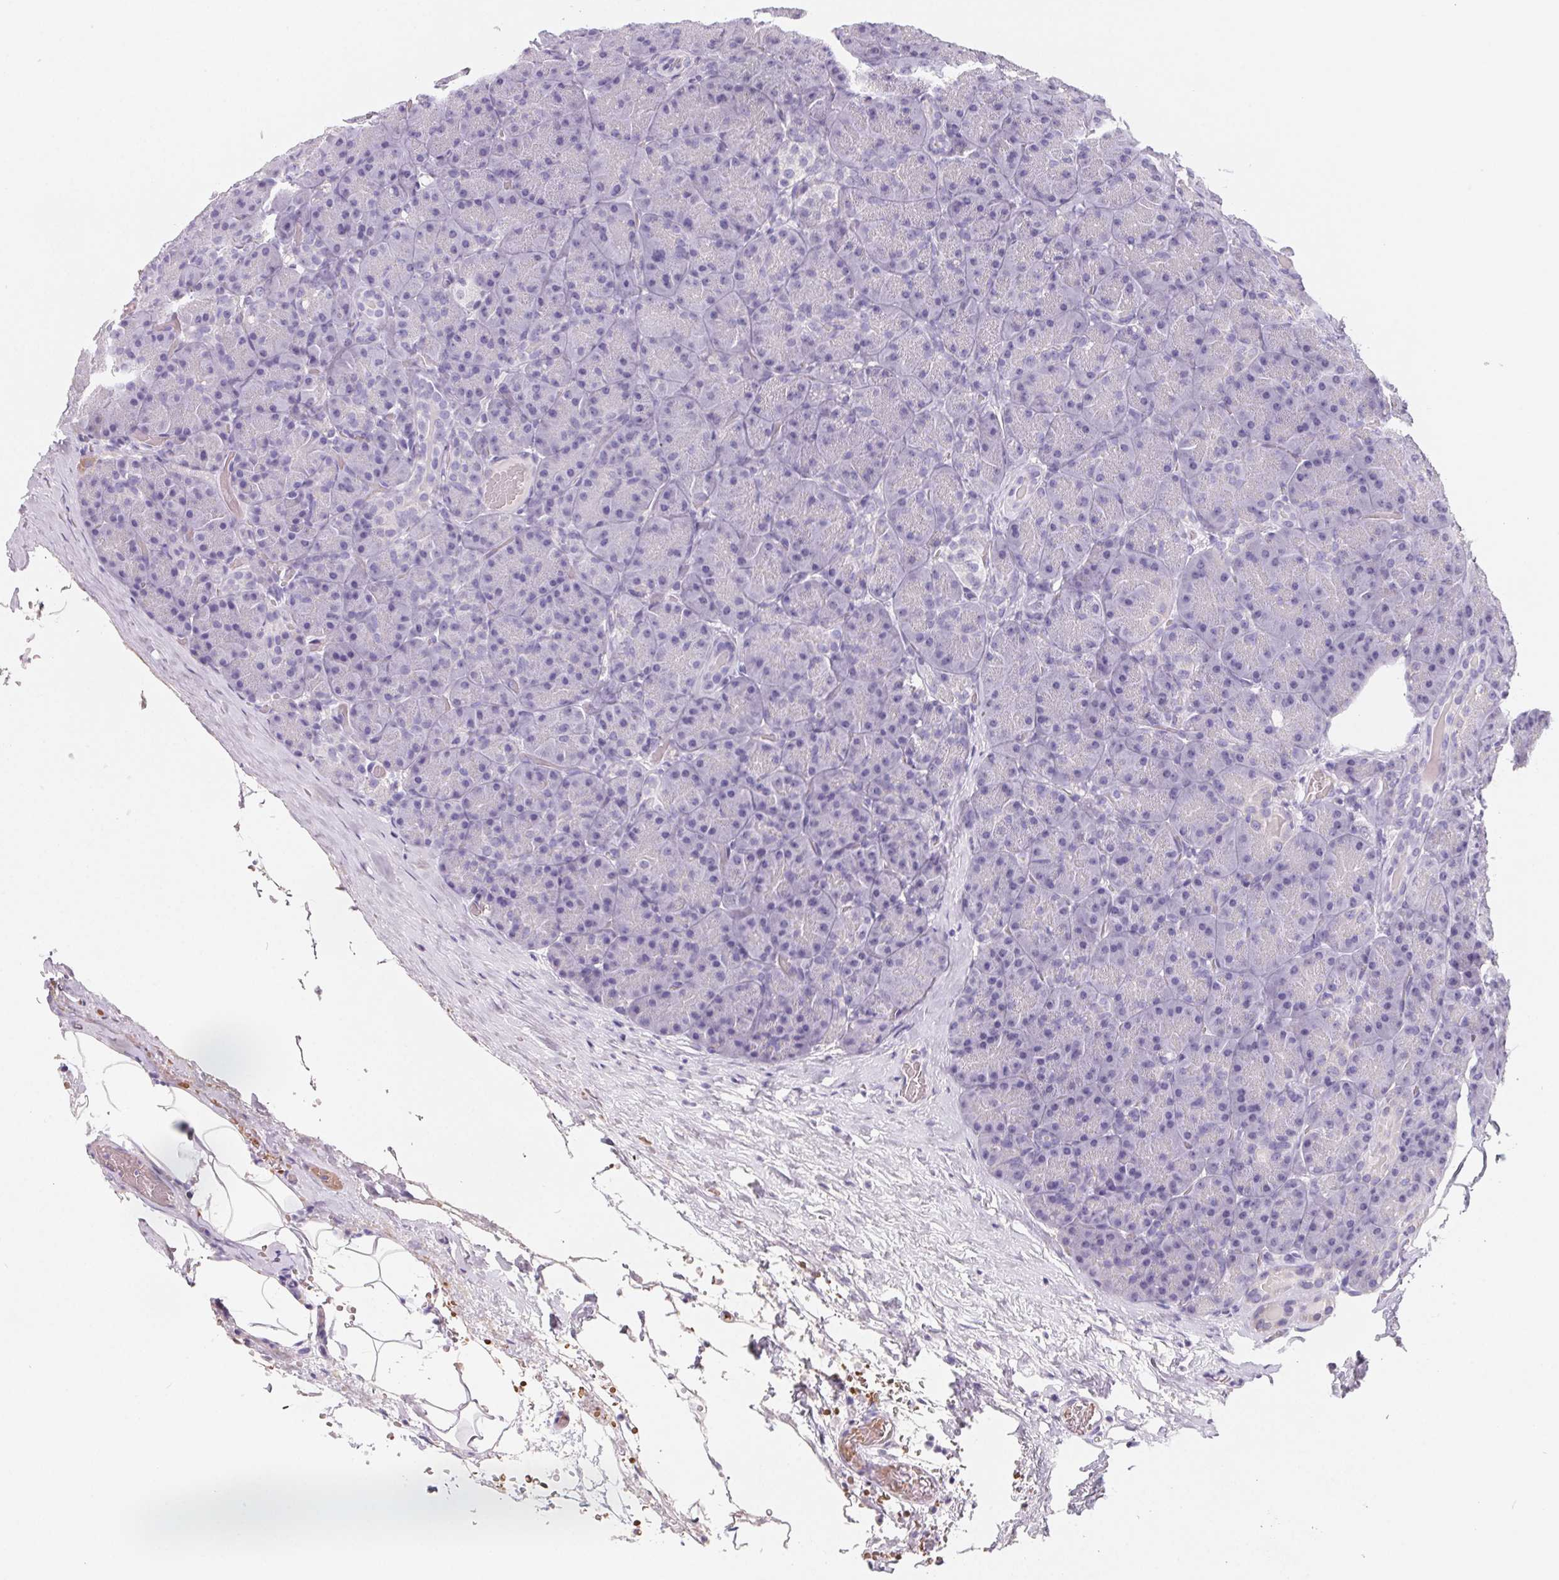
{"staining": {"intensity": "negative", "quantity": "none", "location": "none"}, "tissue": "pancreas", "cell_type": "Exocrine glandular cells", "image_type": "normal", "snomed": [{"axis": "morphology", "description": "Normal tissue, NOS"}, {"axis": "topography", "description": "Pancreas"}], "caption": "IHC of unremarkable pancreas demonstrates no staining in exocrine glandular cells.", "gene": "FDX1", "patient": {"sex": "male", "age": 57}}